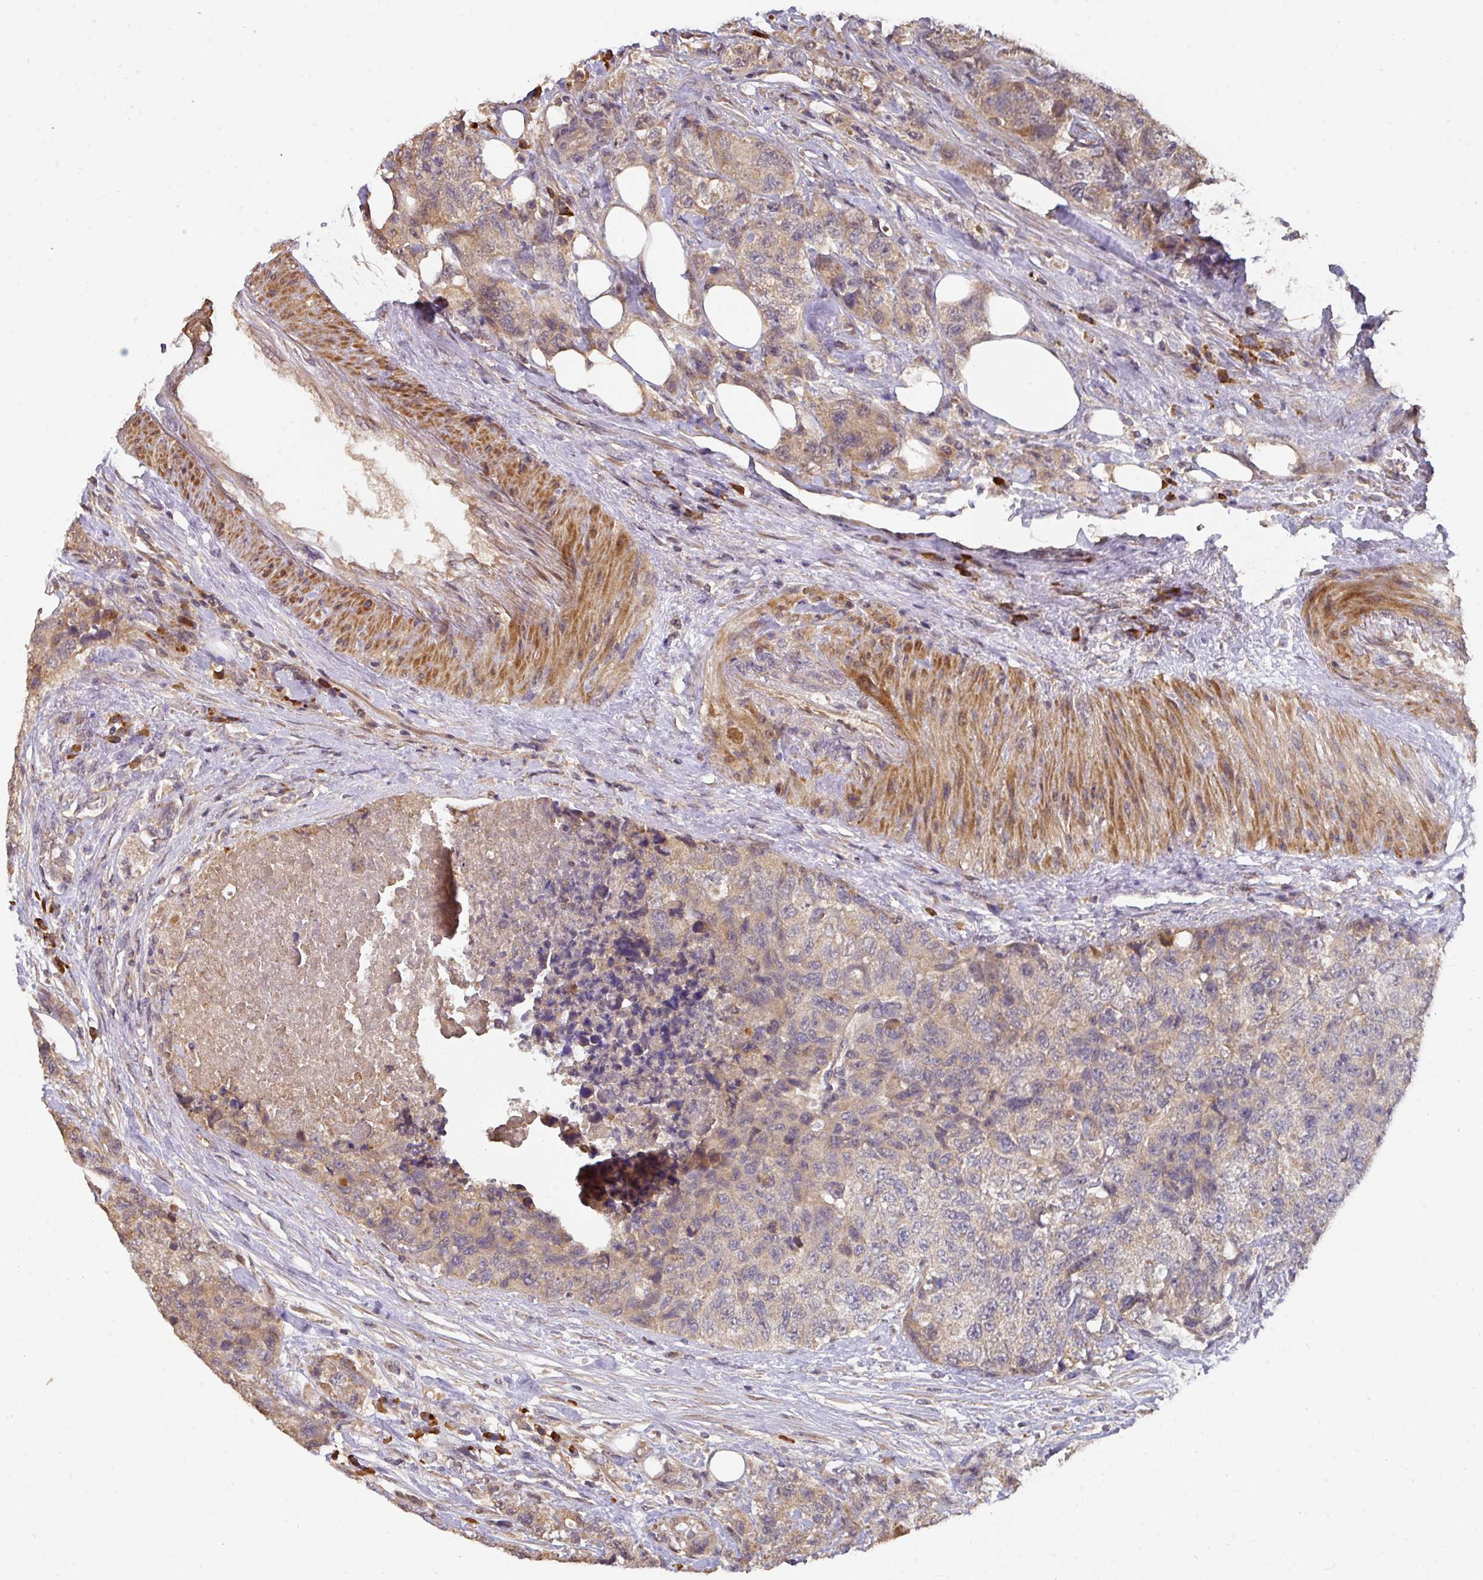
{"staining": {"intensity": "weak", "quantity": "25%-75%", "location": "cytoplasmic/membranous"}, "tissue": "urothelial cancer", "cell_type": "Tumor cells", "image_type": "cancer", "snomed": [{"axis": "morphology", "description": "Urothelial carcinoma, High grade"}, {"axis": "topography", "description": "Urinary bladder"}], "caption": "Urothelial cancer was stained to show a protein in brown. There is low levels of weak cytoplasmic/membranous staining in approximately 25%-75% of tumor cells. The protein of interest is shown in brown color, while the nuclei are stained blue.", "gene": "ACVR2B", "patient": {"sex": "female", "age": 78}}